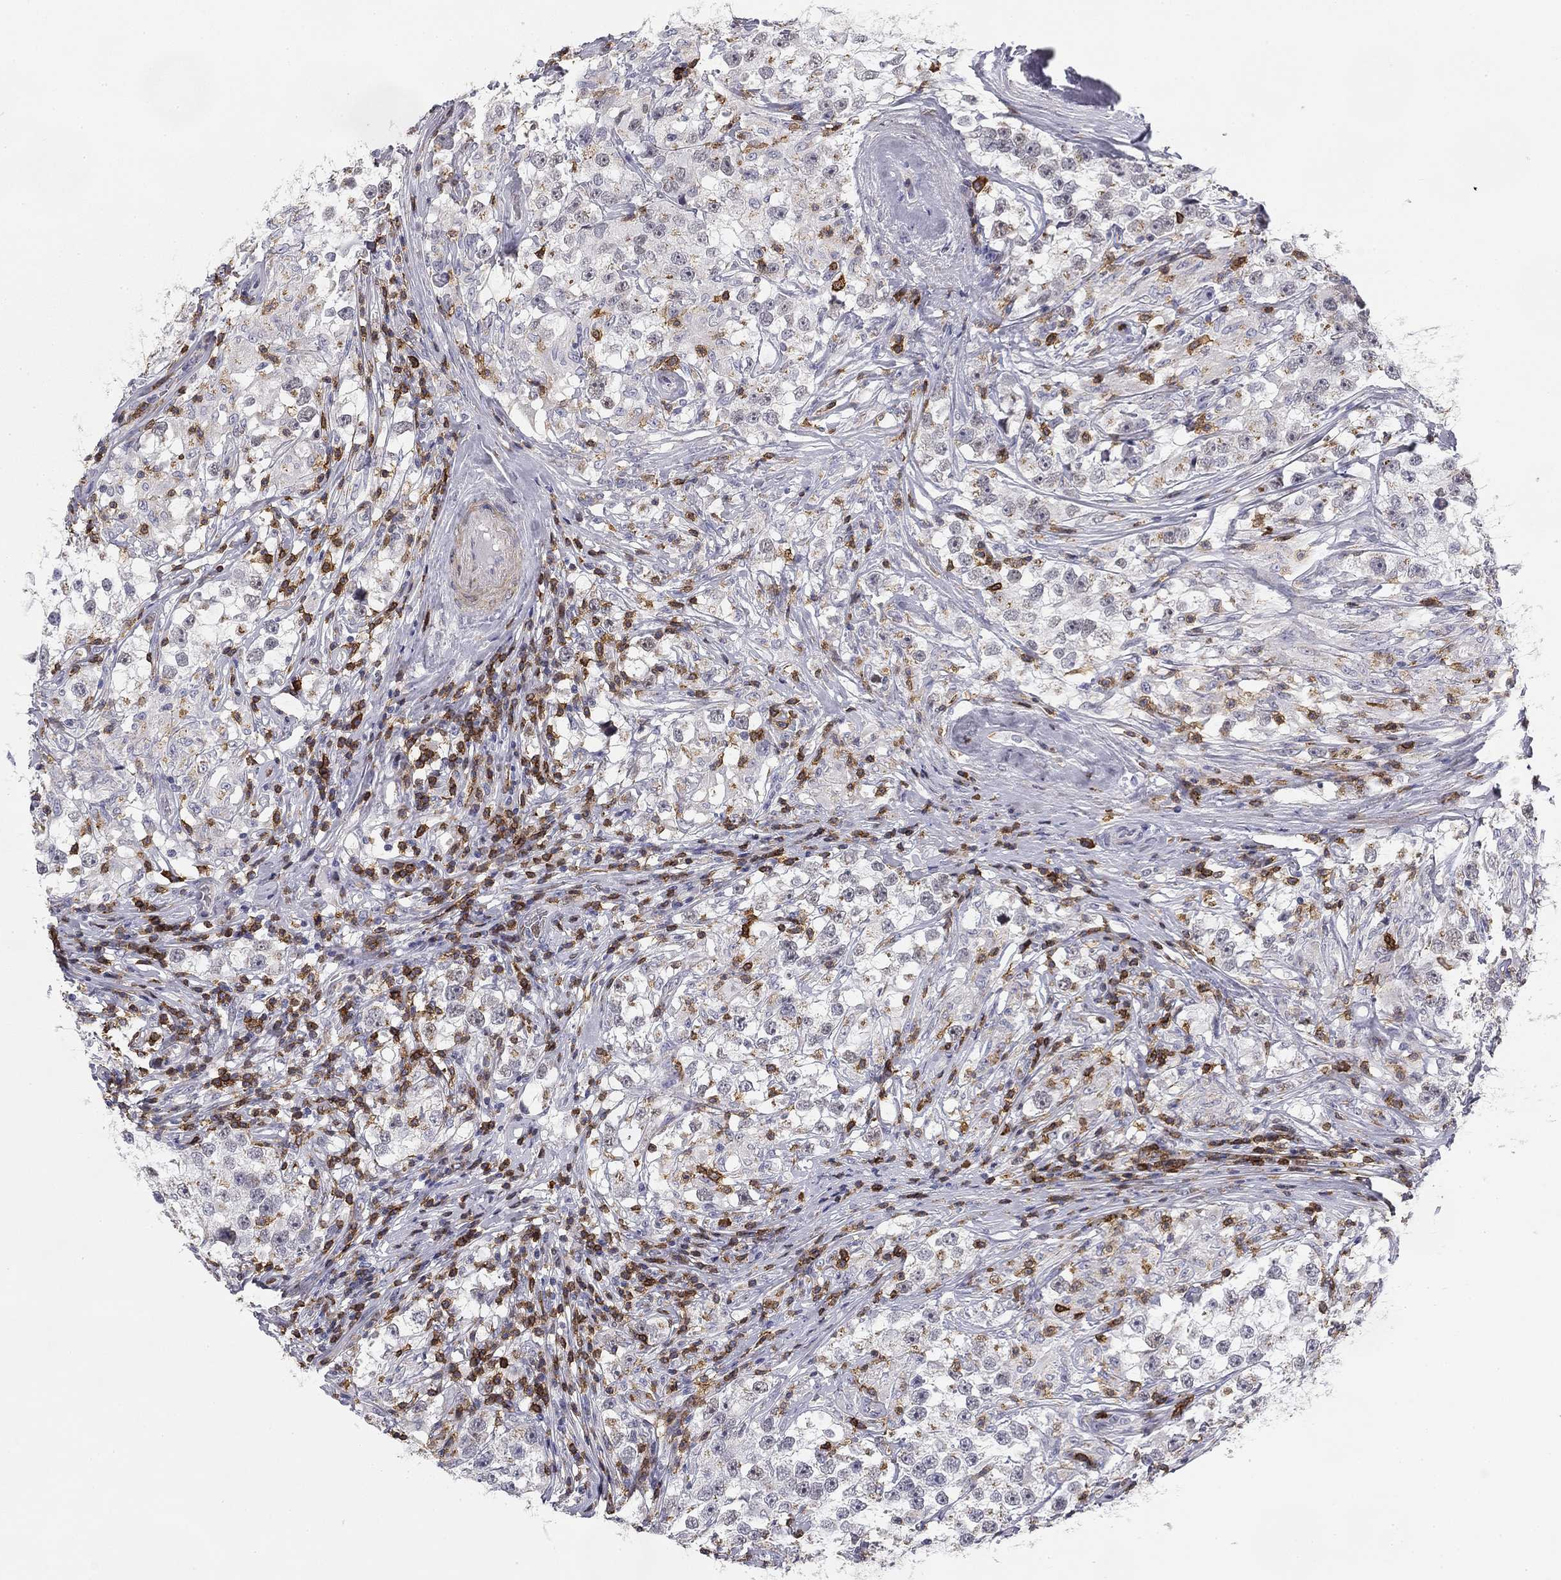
{"staining": {"intensity": "negative", "quantity": "none", "location": "none"}, "tissue": "testis cancer", "cell_type": "Tumor cells", "image_type": "cancer", "snomed": [{"axis": "morphology", "description": "Seminoma, NOS"}, {"axis": "topography", "description": "Testis"}], "caption": "Tumor cells show no significant protein expression in testis cancer.", "gene": "TRAT1", "patient": {"sex": "male", "age": 46}}